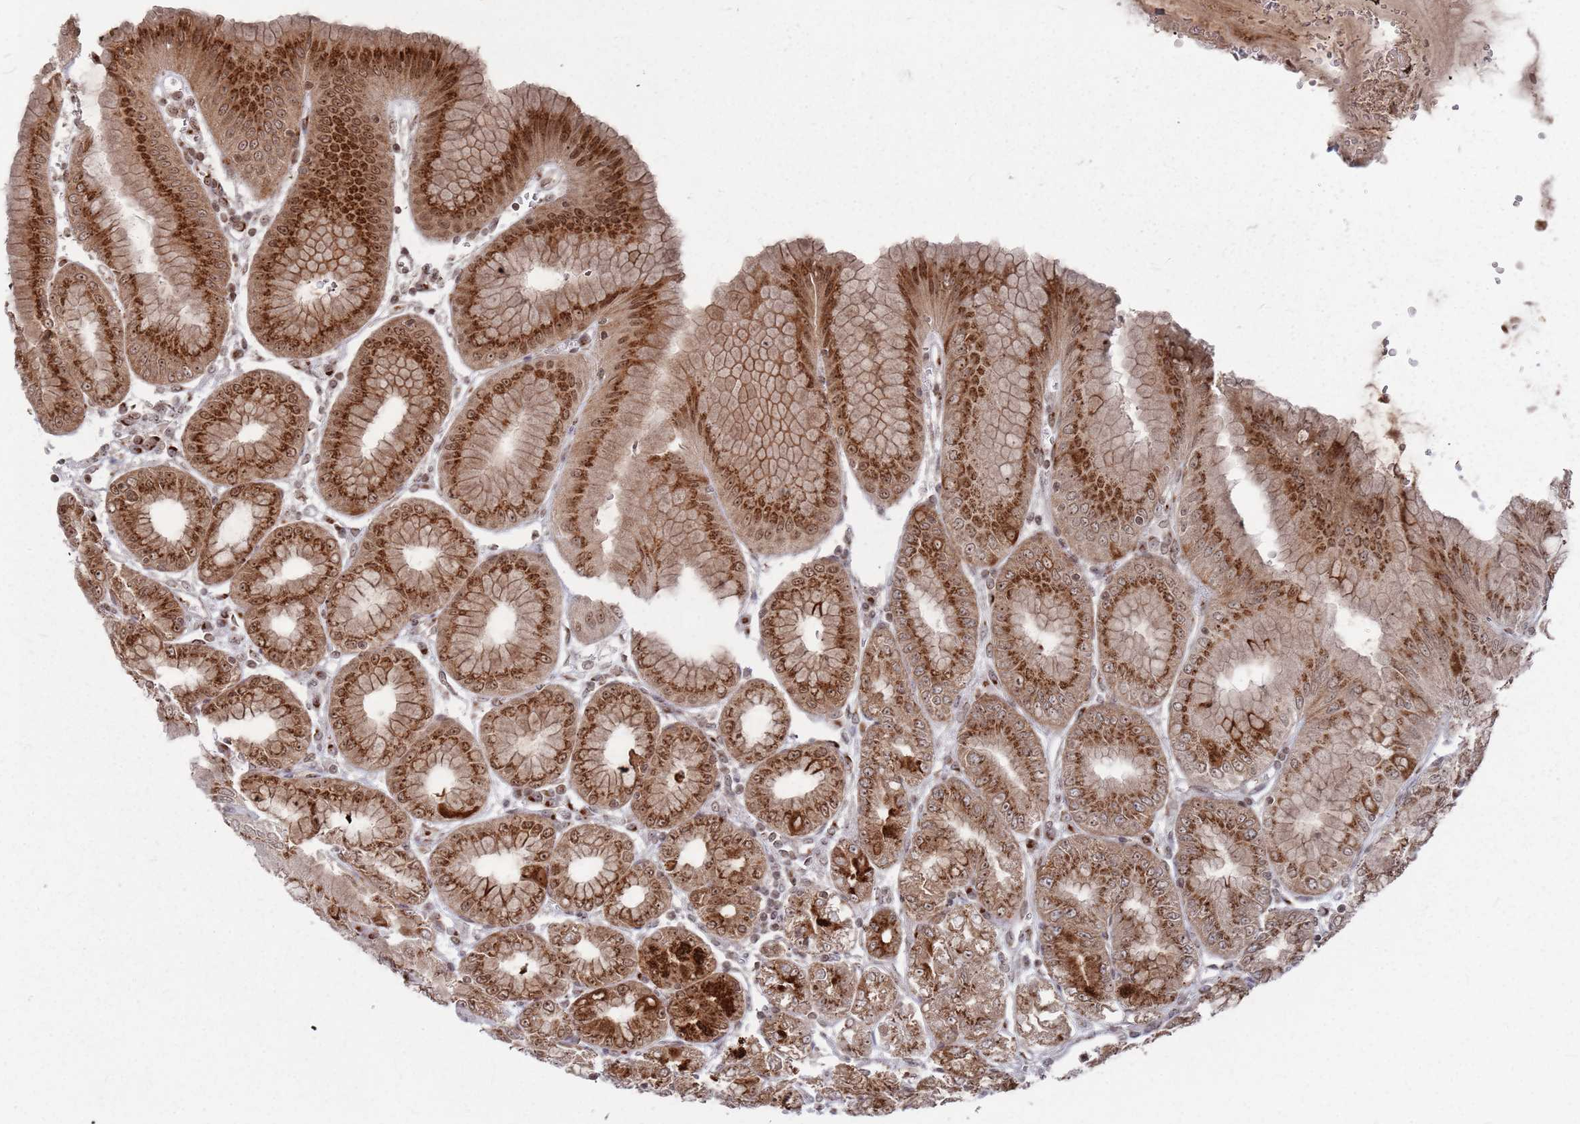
{"staining": {"intensity": "strong", "quantity": ">75%", "location": "cytoplasmic/membranous,nuclear"}, "tissue": "stomach", "cell_type": "Glandular cells", "image_type": "normal", "snomed": [{"axis": "morphology", "description": "Normal tissue, NOS"}, {"axis": "topography", "description": "Stomach, lower"}], "caption": "Stomach stained for a protein (brown) shows strong cytoplasmic/membranous,nuclear positive positivity in approximately >75% of glandular cells.", "gene": "FMO4", "patient": {"sex": "male", "age": 71}}